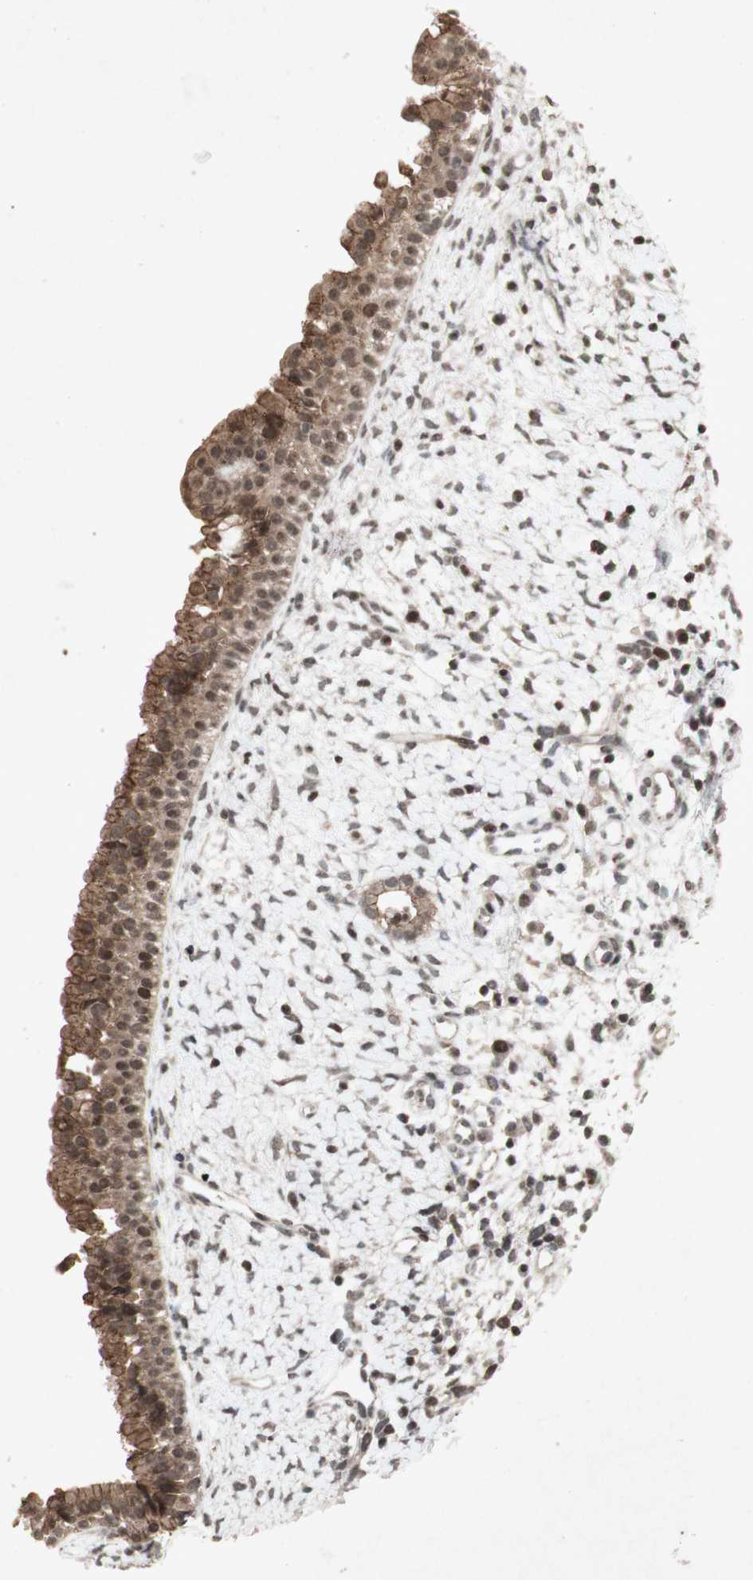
{"staining": {"intensity": "moderate", "quantity": ">75%", "location": "cytoplasmic/membranous,nuclear"}, "tissue": "nasopharynx", "cell_type": "Respiratory epithelial cells", "image_type": "normal", "snomed": [{"axis": "morphology", "description": "Normal tissue, NOS"}, {"axis": "topography", "description": "Nasopharynx"}], "caption": "Nasopharynx stained with DAB IHC displays medium levels of moderate cytoplasmic/membranous,nuclear staining in approximately >75% of respiratory epithelial cells.", "gene": "PLXNA1", "patient": {"sex": "male", "age": 22}}